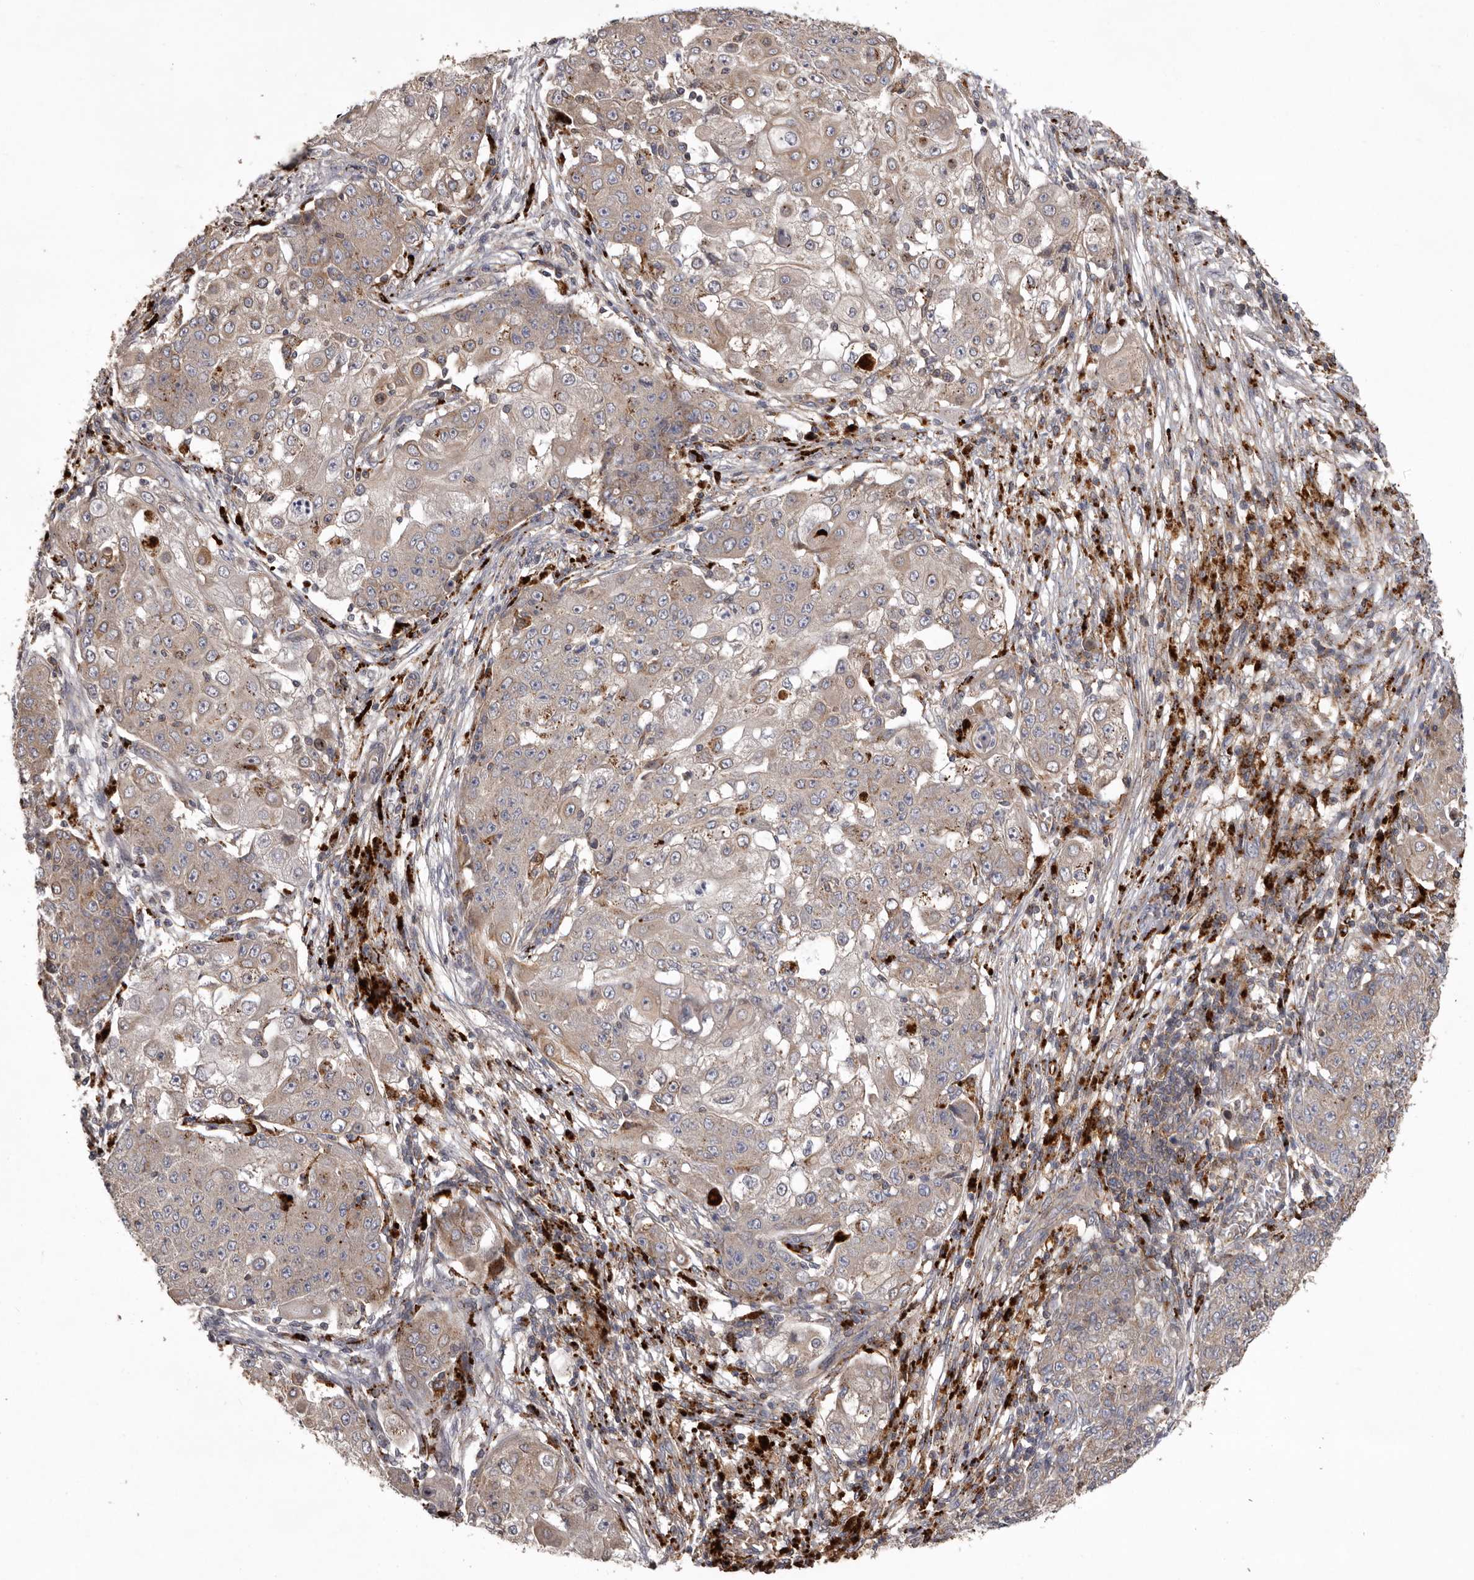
{"staining": {"intensity": "weak", "quantity": ">75%", "location": "cytoplasmic/membranous"}, "tissue": "ovarian cancer", "cell_type": "Tumor cells", "image_type": "cancer", "snomed": [{"axis": "morphology", "description": "Carcinoma, endometroid"}, {"axis": "topography", "description": "Ovary"}], "caption": "About >75% of tumor cells in human ovarian cancer (endometroid carcinoma) exhibit weak cytoplasmic/membranous protein expression as visualized by brown immunohistochemical staining.", "gene": "WDR47", "patient": {"sex": "female", "age": 42}}